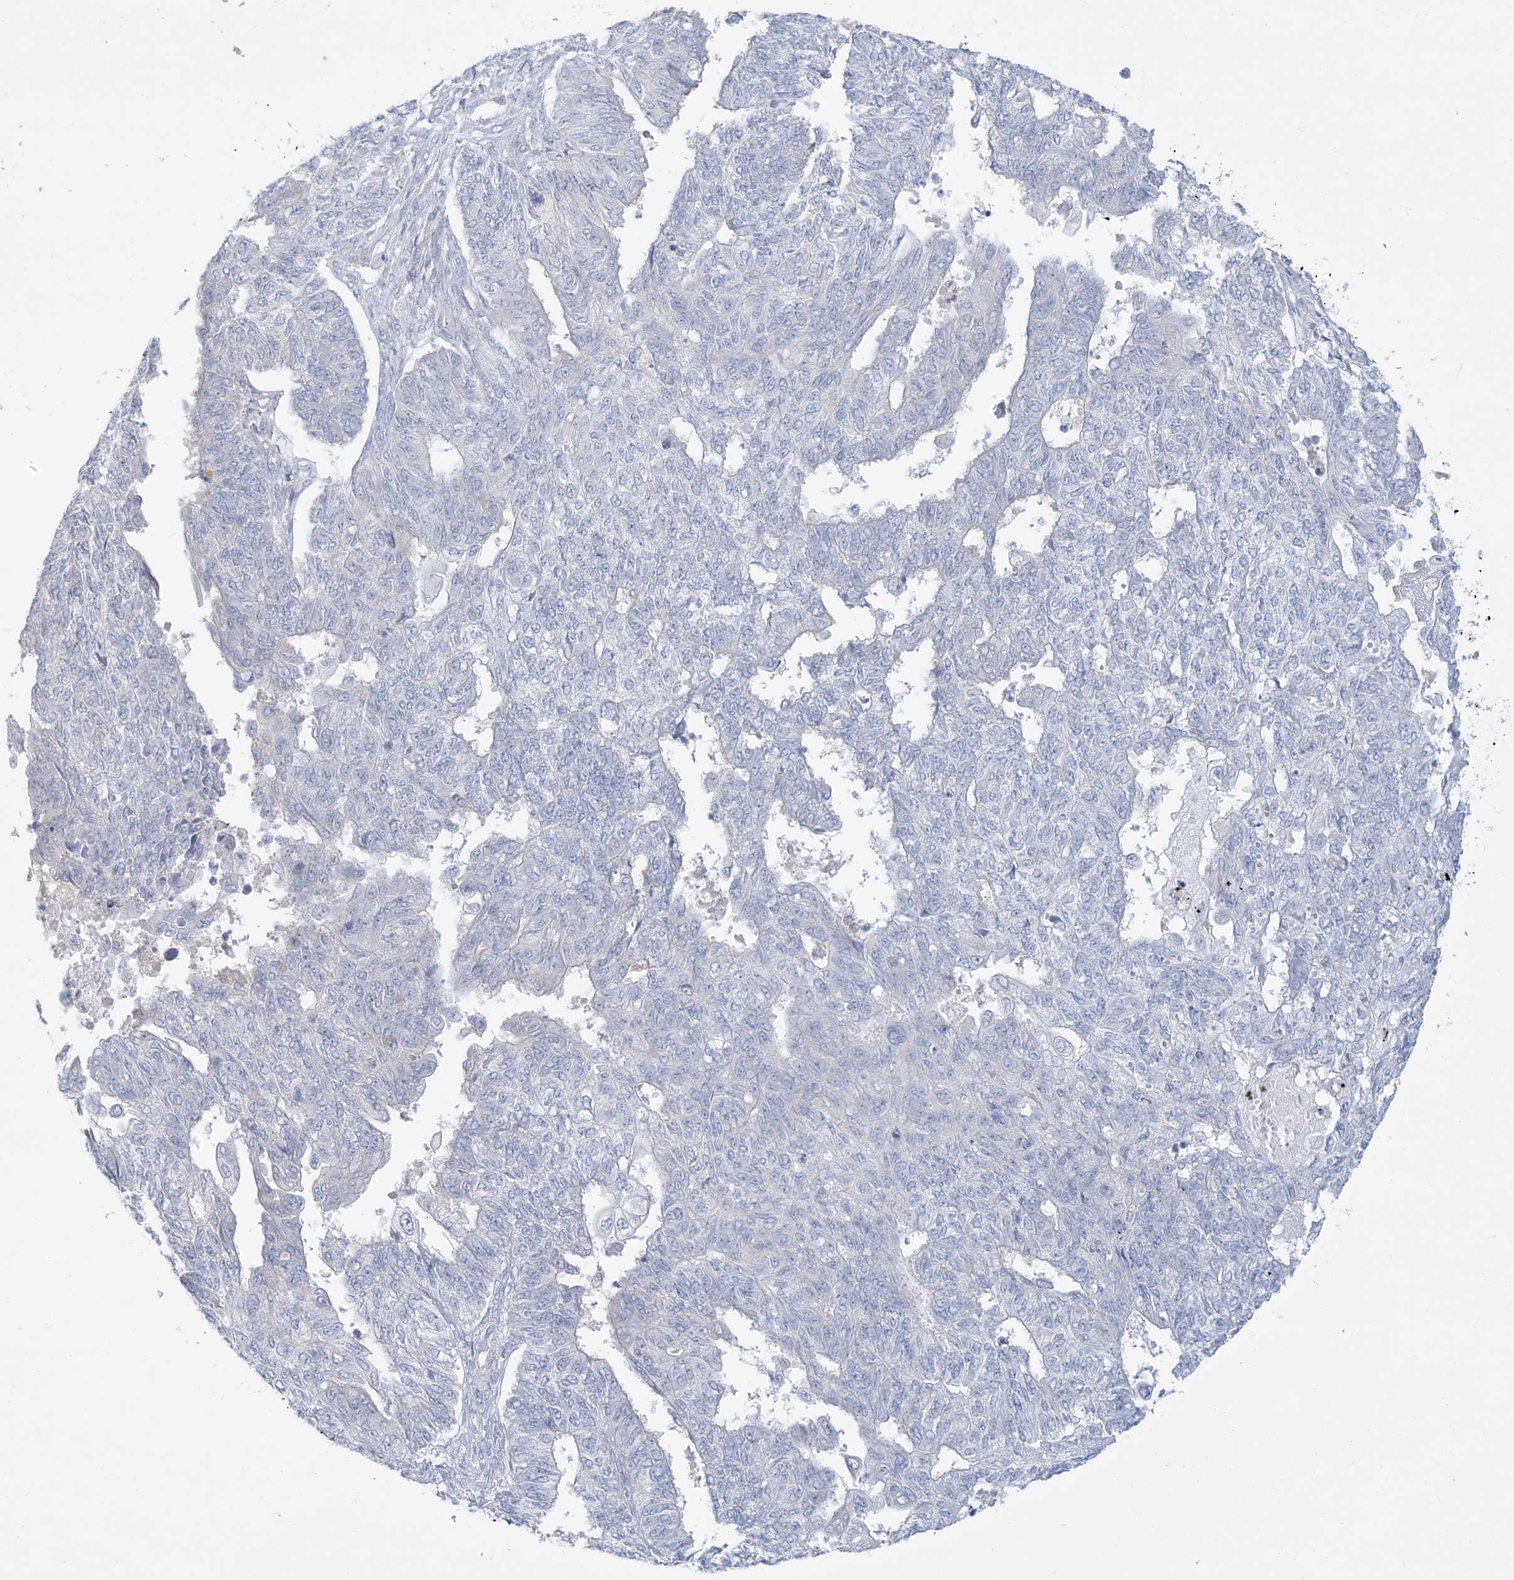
{"staining": {"intensity": "negative", "quantity": "none", "location": "none"}, "tissue": "endometrial cancer", "cell_type": "Tumor cells", "image_type": "cancer", "snomed": [{"axis": "morphology", "description": "Adenocarcinoma, NOS"}, {"axis": "topography", "description": "Endometrium"}], "caption": "Adenocarcinoma (endometrial) was stained to show a protein in brown. There is no significant positivity in tumor cells.", "gene": "FAM184A", "patient": {"sex": "female", "age": 32}}